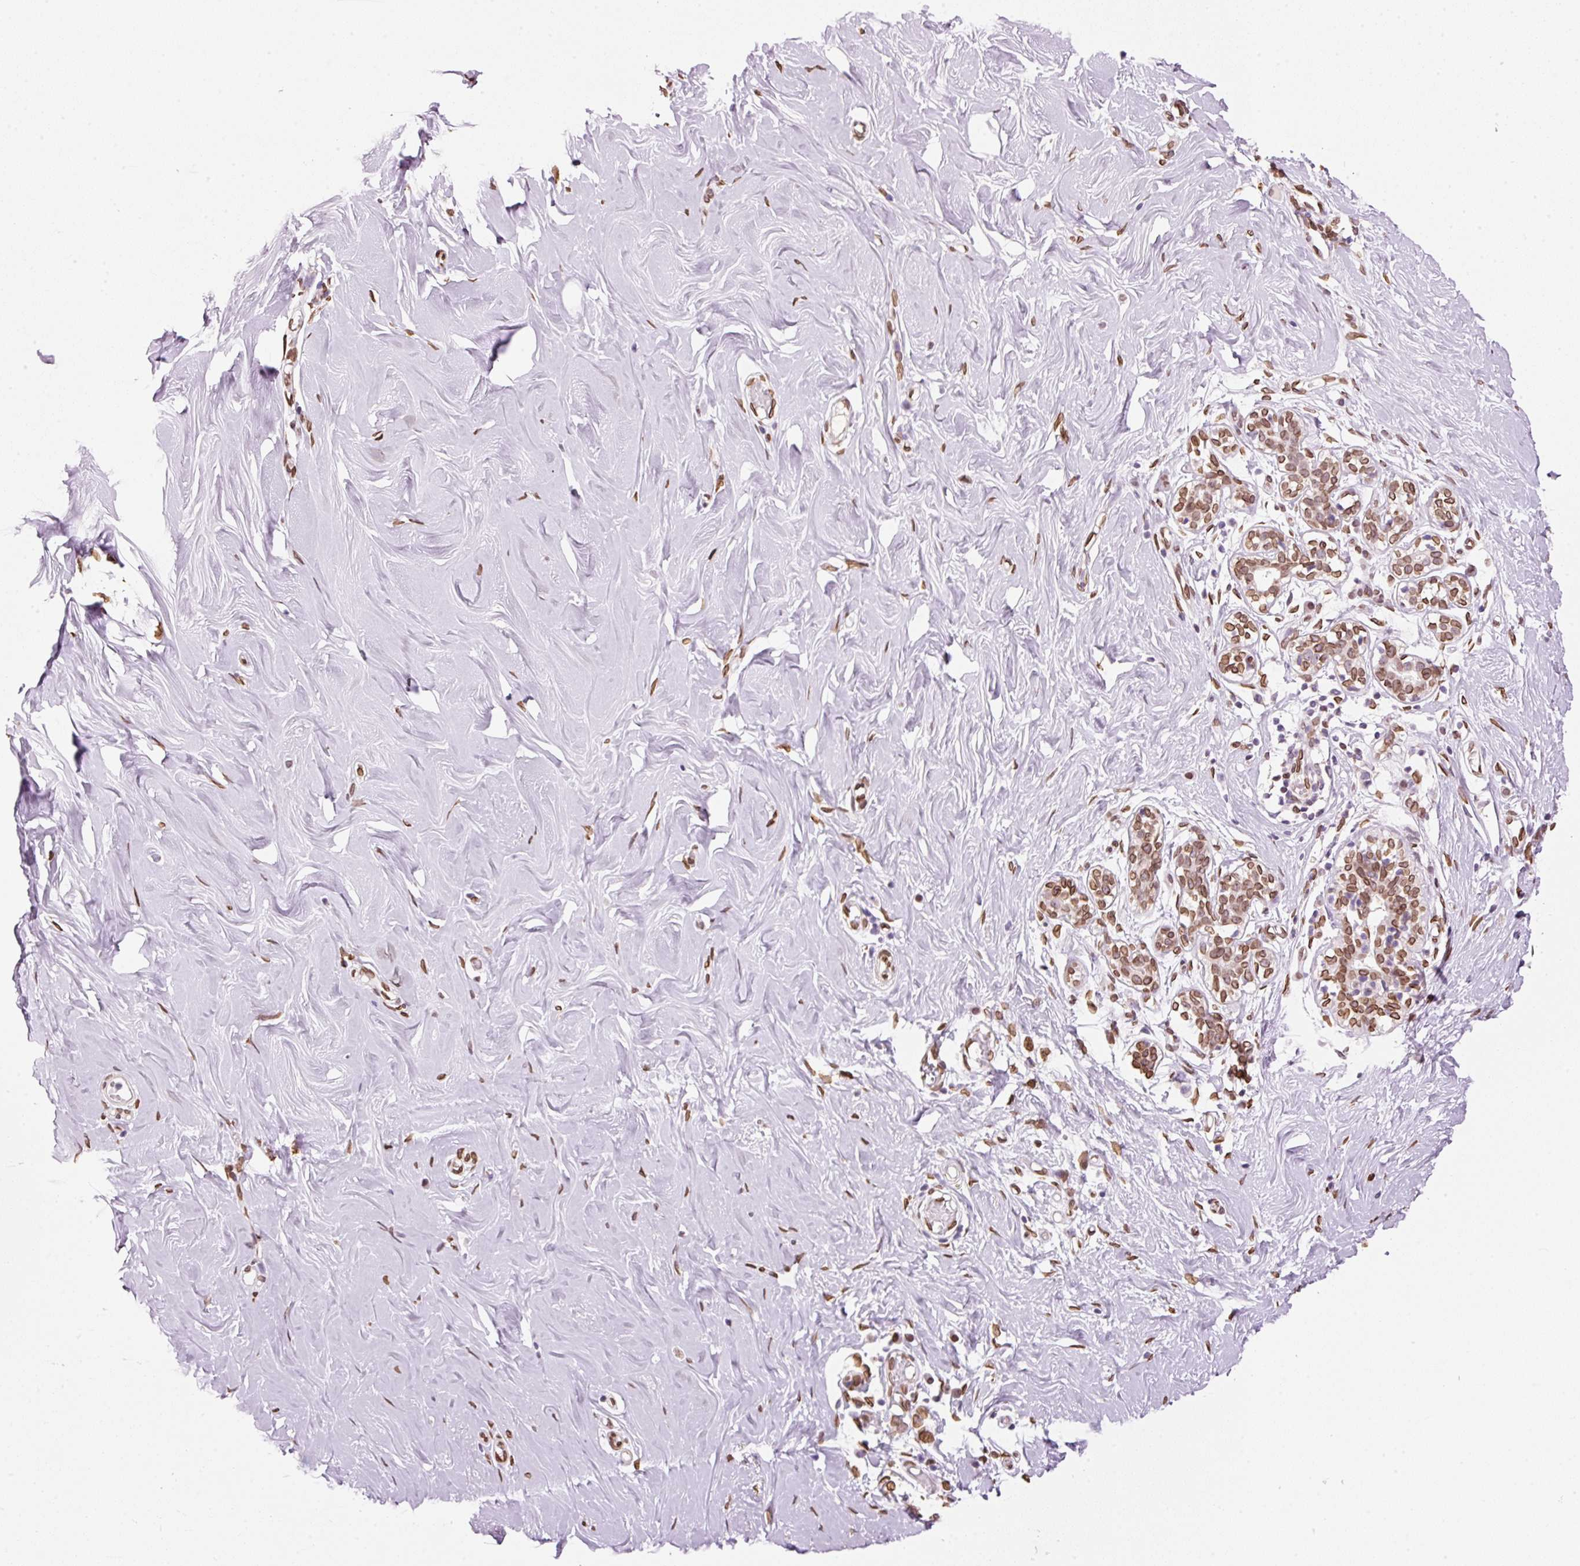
{"staining": {"intensity": "negative", "quantity": "none", "location": "none"}, "tissue": "breast", "cell_type": "Adipocytes", "image_type": "normal", "snomed": [{"axis": "morphology", "description": "Normal tissue, NOS"}, {"axis": "topography", "description": "Breast"}], "caption": "A high-resolution histopathology image shows IHC staining of unremarkable breast, which exhibits no significant staining in adipocytes.", "gene": "ZNF224", "patient": {"sex": "female", "age": 27}}